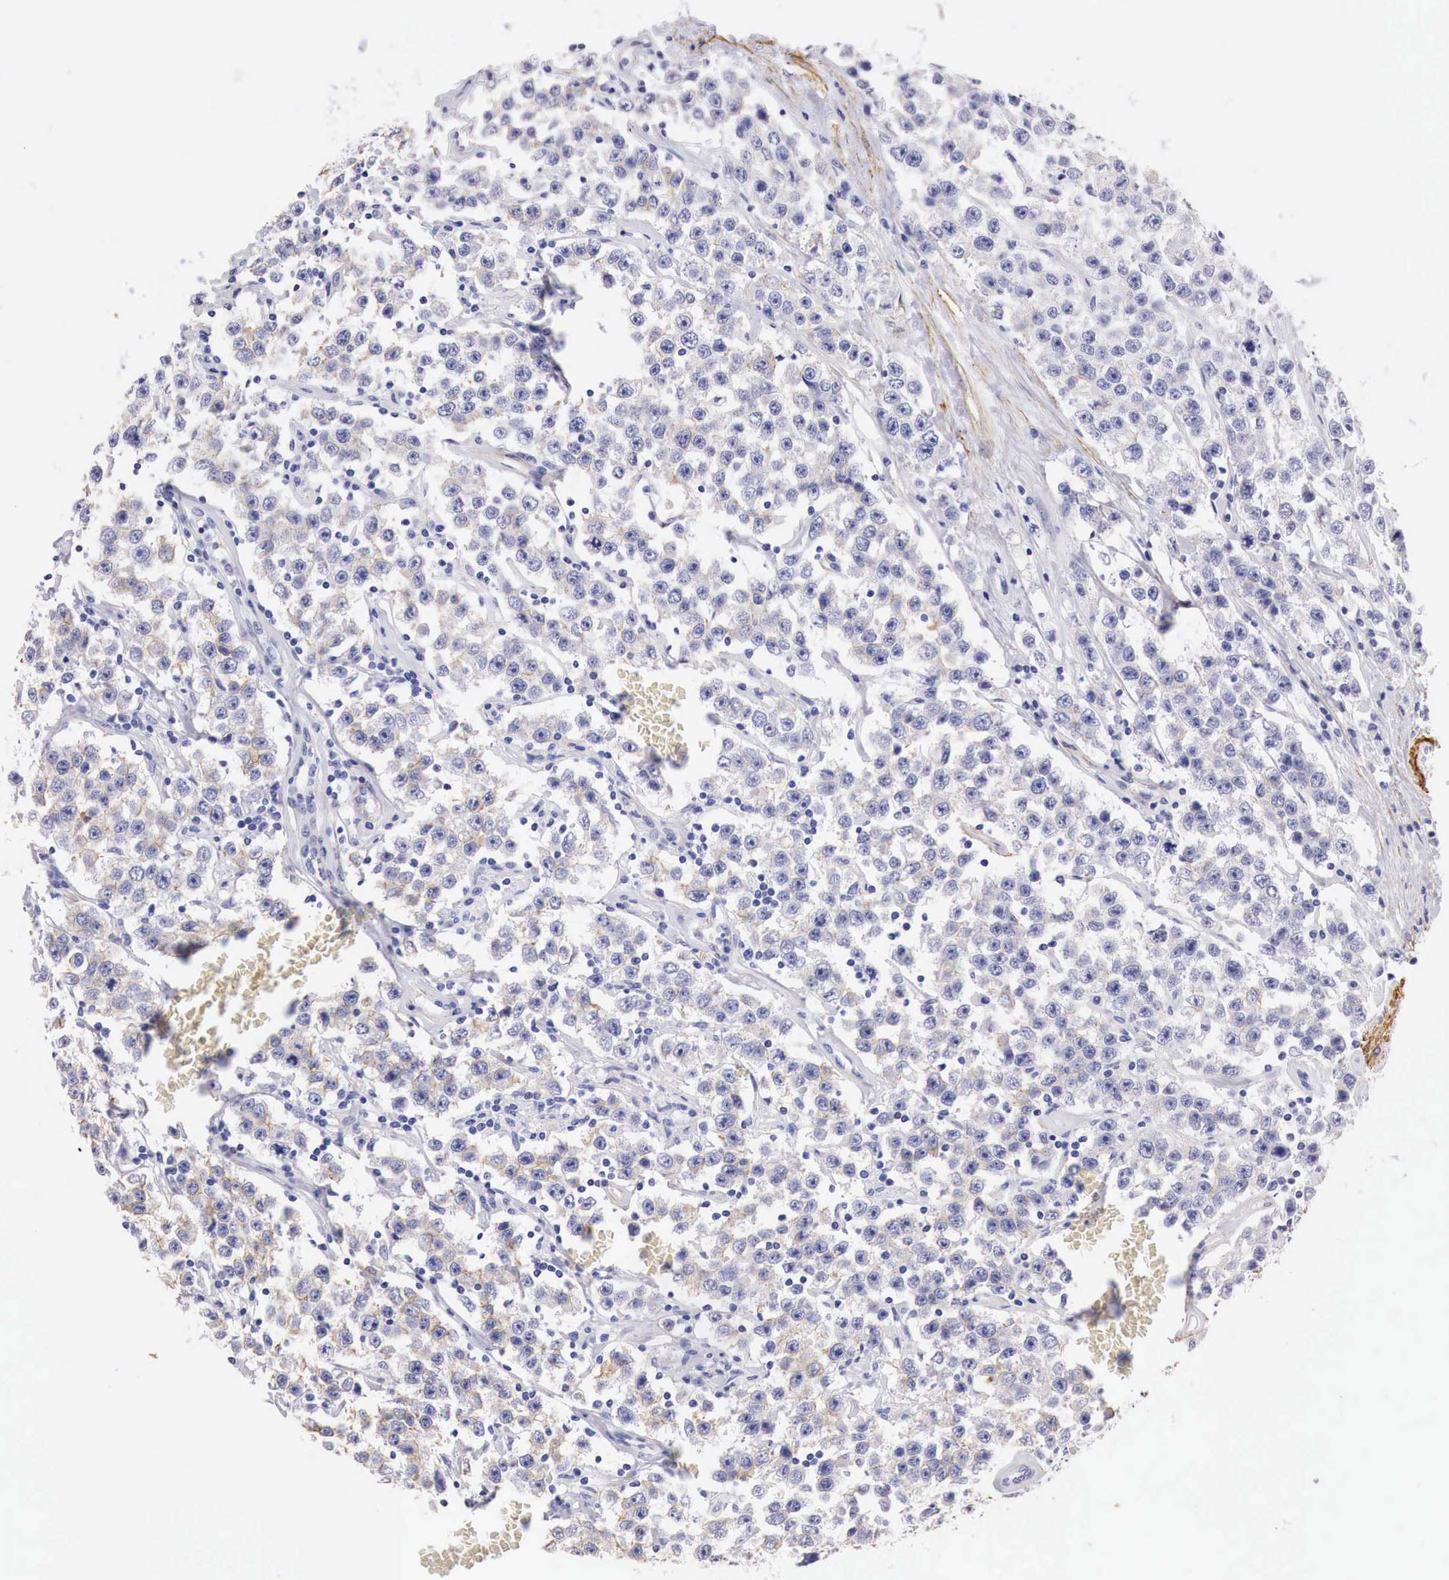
{"staining": {"intensity": "negative", "quantity": "none", "location": "none"}, "tissue": "testis cancer", "cell_type": "Tumor cells", "image_type": "cancer", "snomed": [{"axis": "morphology", "description": "Seminoma, NOS"}, {"axis": "topography", "description": "Testis"}], "caption": "IHC histopathology image of human seminoma (testis) stained for a protein (brown), which reveals no positivity in tumor cells.", "gene": "TPM1", "patient": {"sex": "male", "age": 52}}